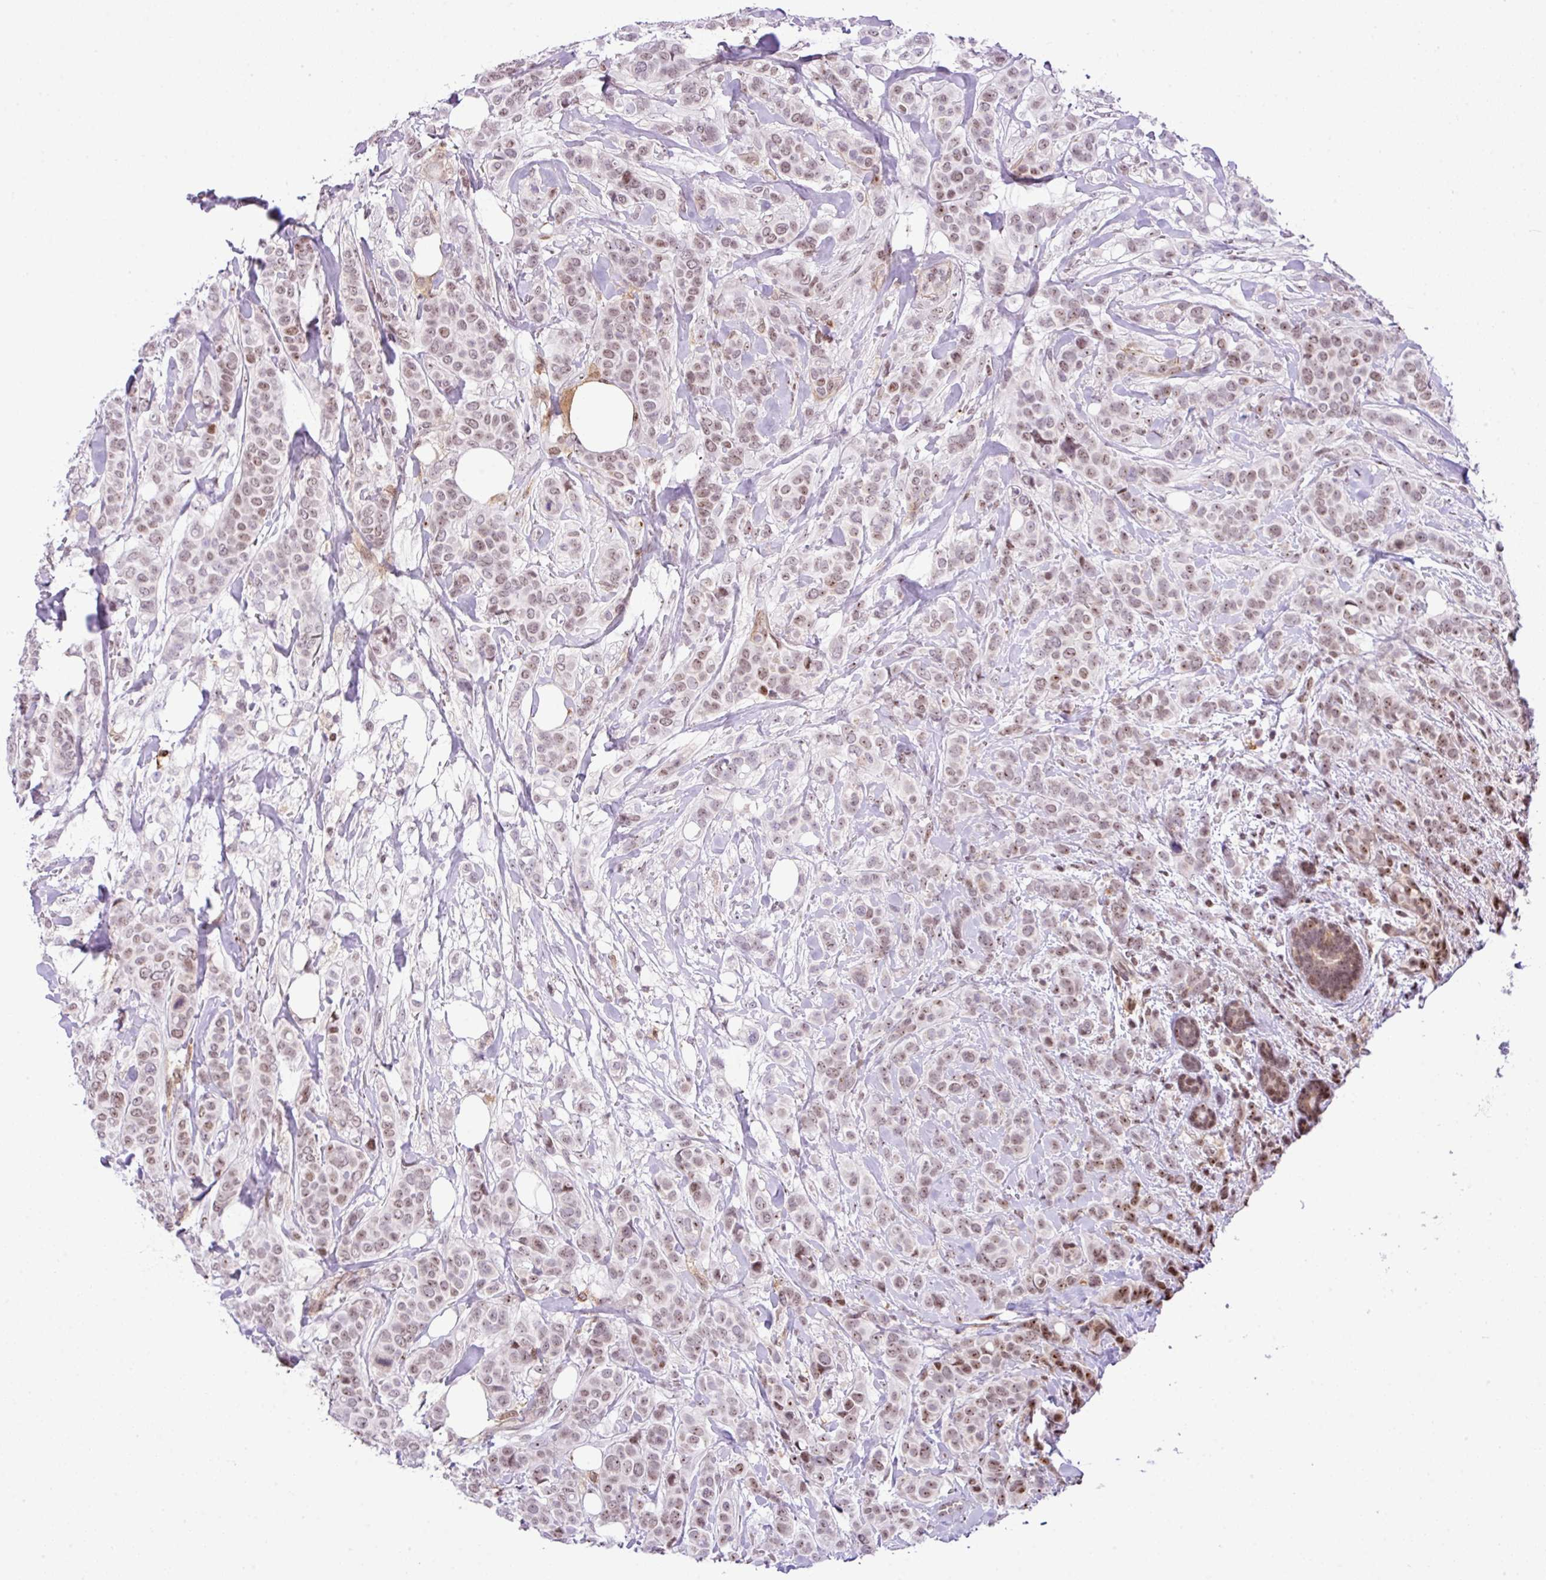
{"staining": {"intensity": "weak", "quantity": ">75%", "location": "nuclear"}, "tissue": "breast cancer", "cell_type": "Tumor cells", "image_type": "cancer", "snomed": [{"axis": "morphology", "description": "Lobular carcinoma"}, {"axis": "topography", "description": "Breast"}], "caption": "Weak nuclear expression for a protein is appreciated in approximately >75% of tumor cells of lobular carcinoma (breast) using IHC.", "gene": "CCDC137", "patient": {"sex": "female", "age": 51}}